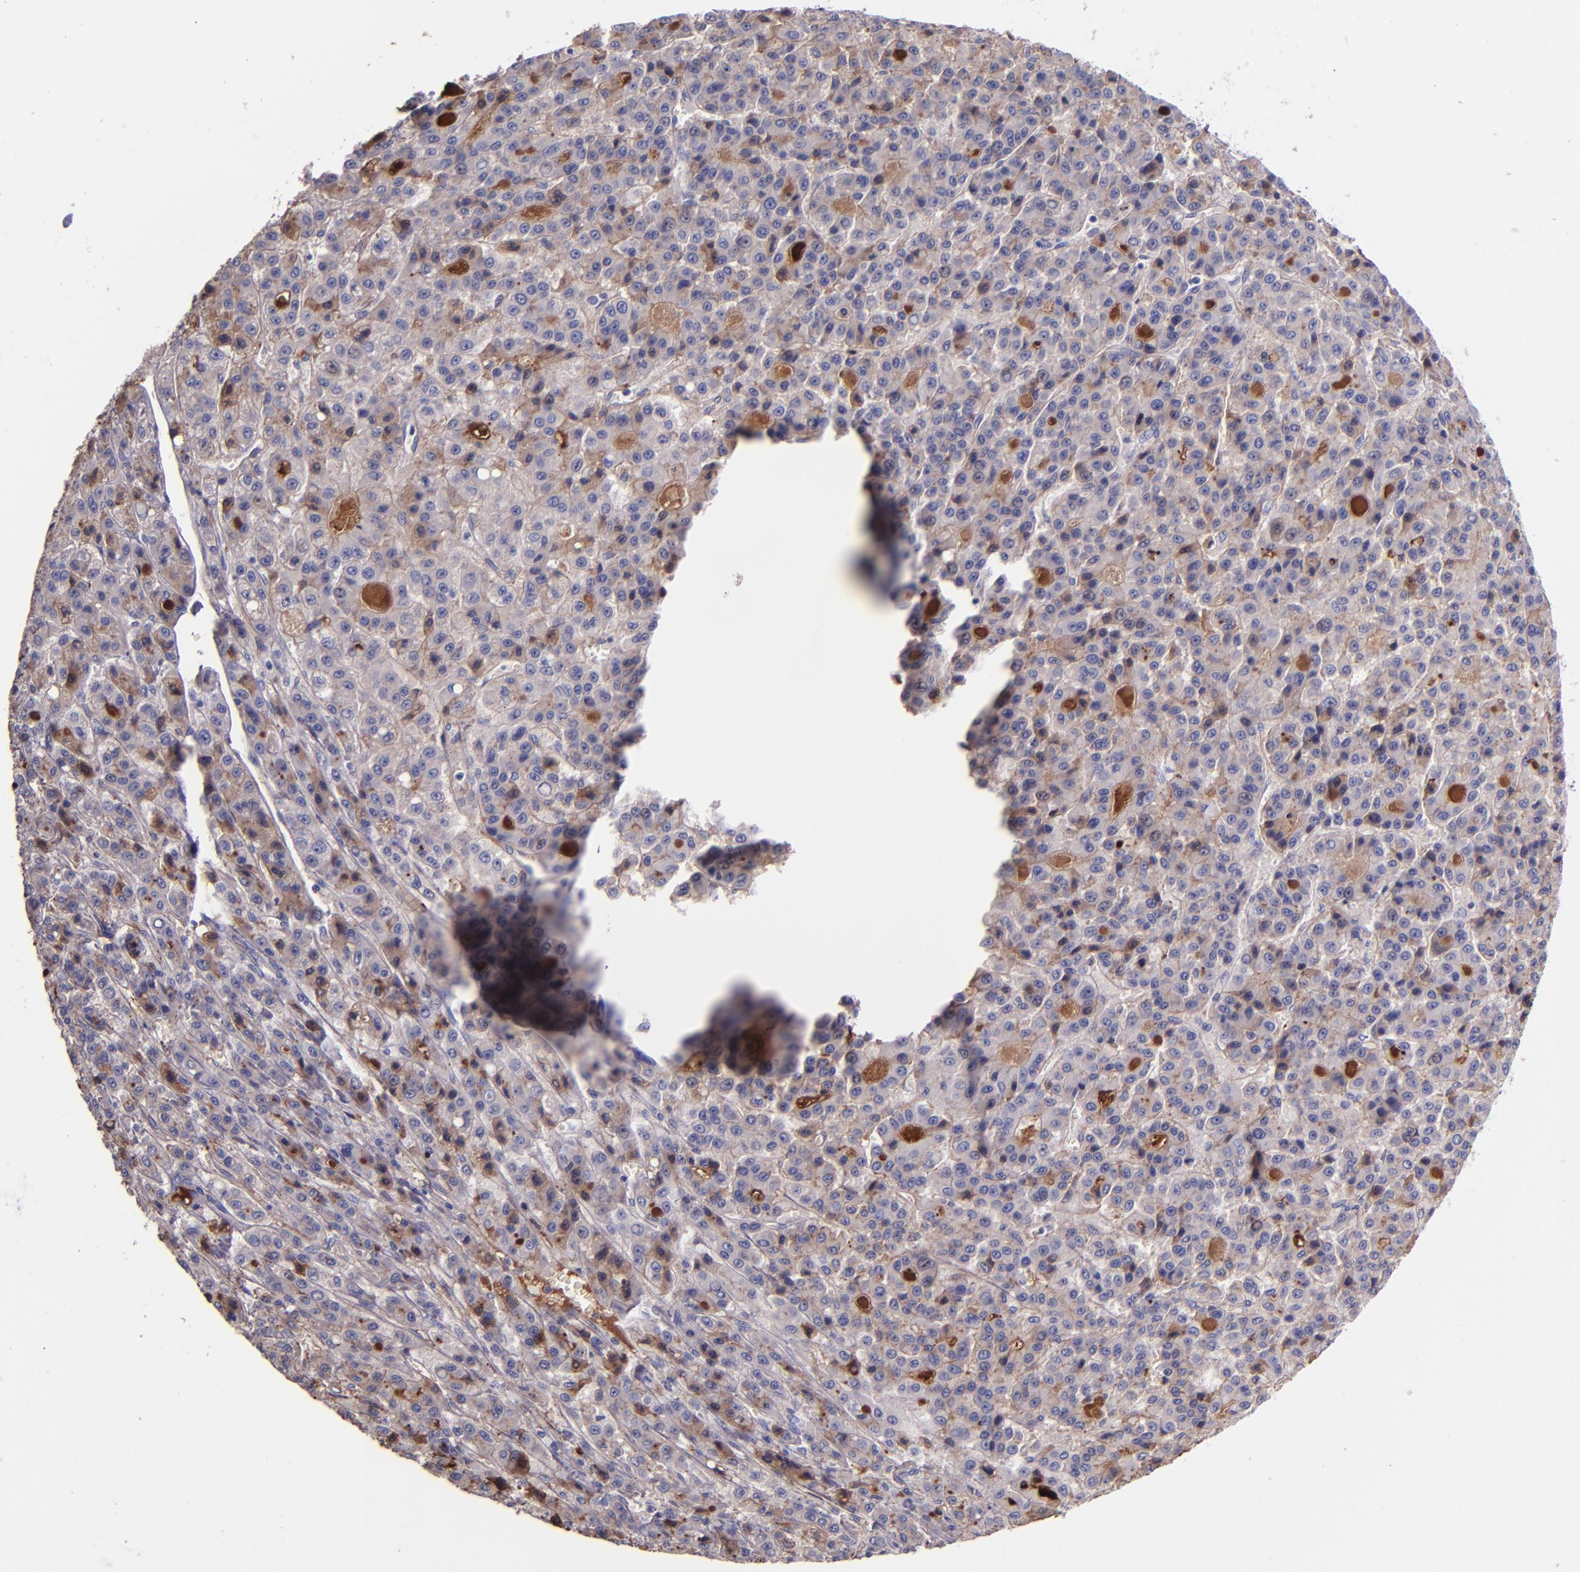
{"staining": {"intensity": "strong", "quantity": "25%-75%", "location": "cytoplasmic/membranous"}, "tissue": "liver cancer", "cell_type": "Tumor cells", "image_type": "cancer", "snomed": [{"axis": "morphology", "description": "Carcinoma, Hepatocellular, NOS"}, {"axis": "topography", "description": "Liver"}], "caption": "Immunohistochemical staining of human liver hepatocellular carcinoma shows high levels of strong cytoplasmic/membranous positivity in approximately 25%-75% of tumor cells.", "gene": "KNG1", "patient": {"sex": "male", "age": 70}}